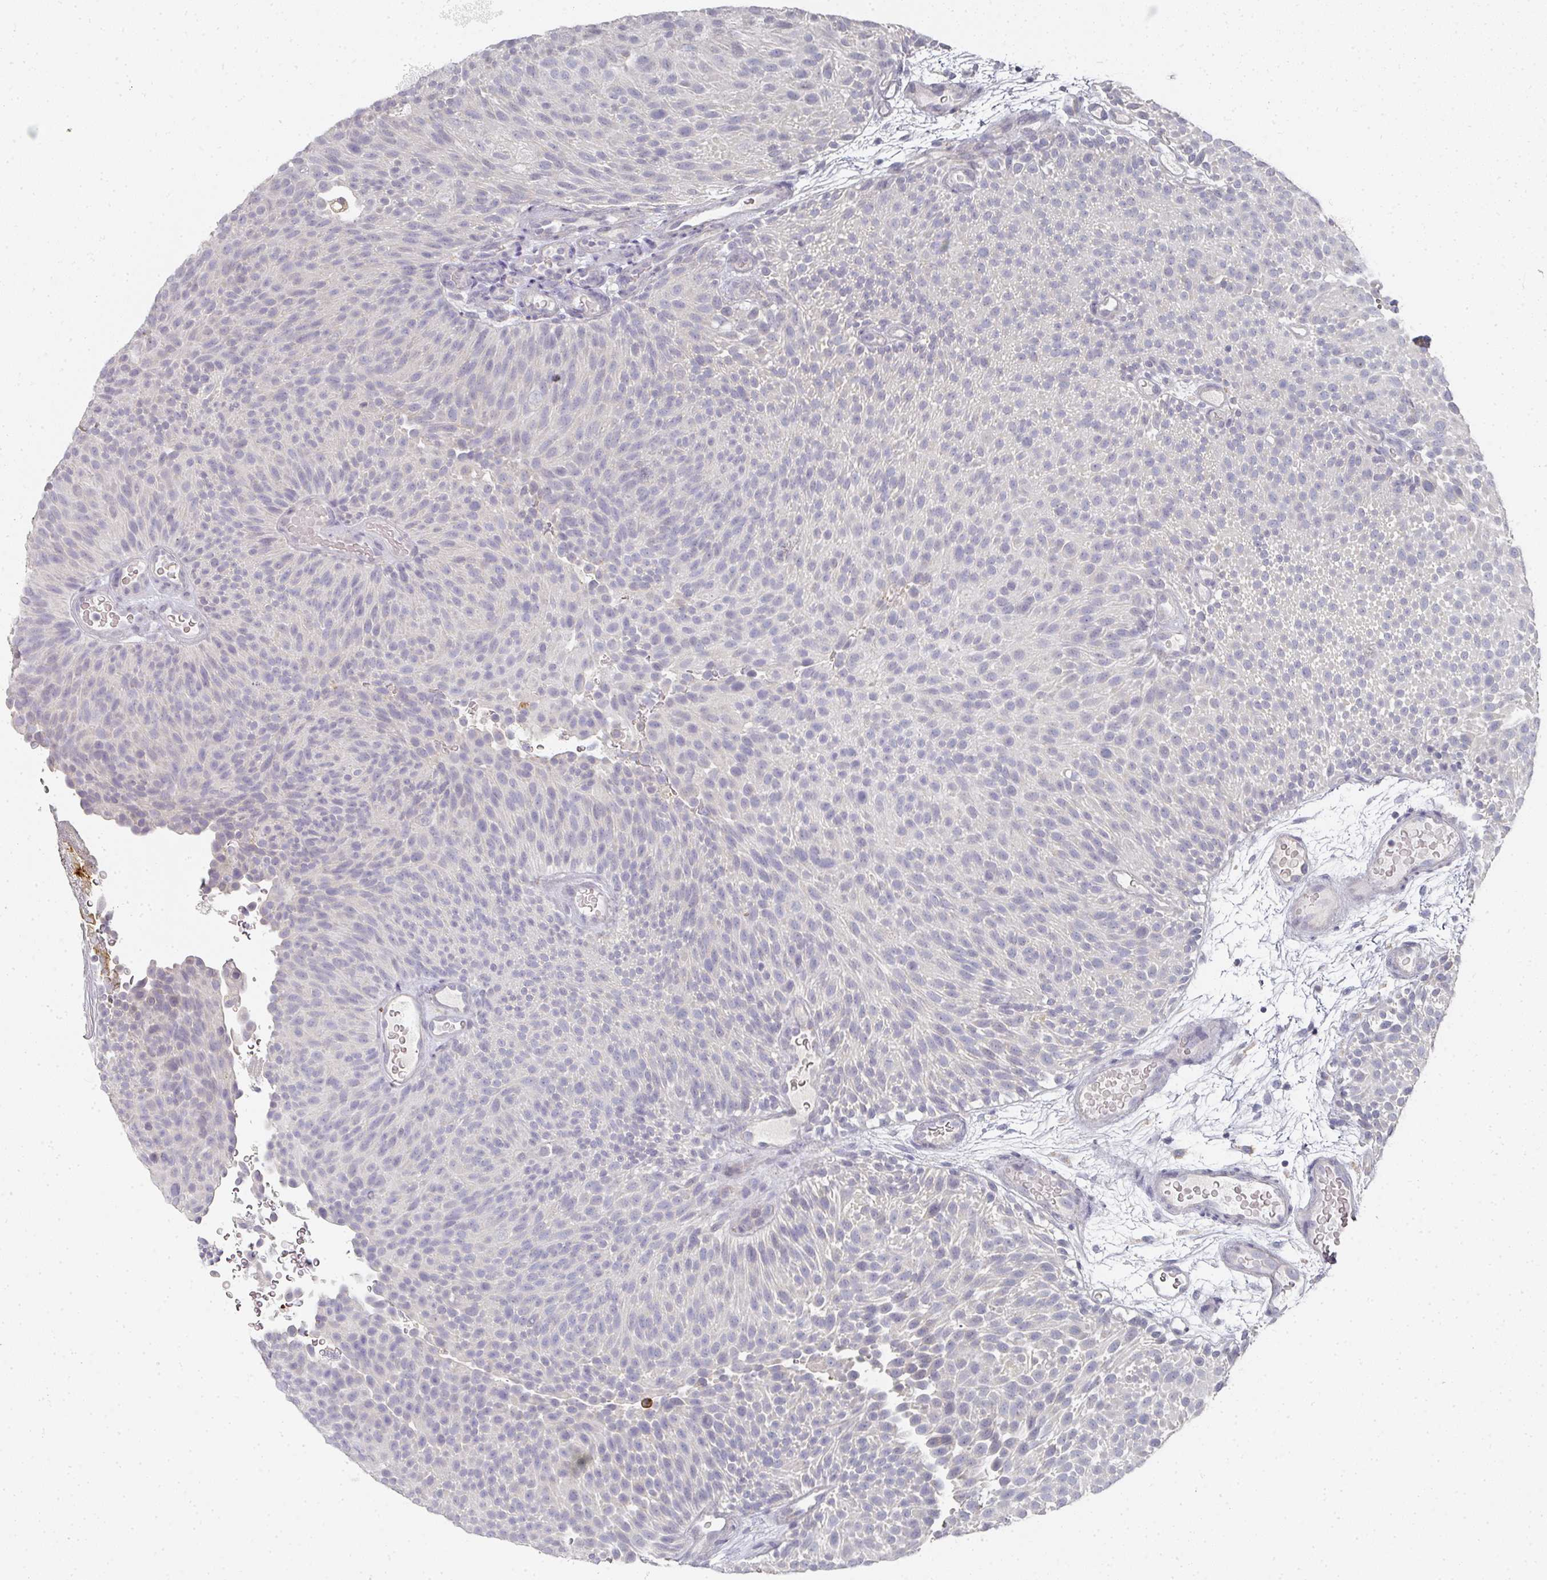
{"staining": {"intensity": "negative", "quantity": "none", "location": "none"}, "tissue": "urothelial cancer", "cell_type": "Tumor cells", "image_type": "cancer", "snomed": [{"axis": "morphology", "description": "Urothelial carcinoma, Low grade"}, {"axis": "topography", "description": "Urinary bladder"}], "caption": "Urothelial carcinoma (low-grade) stained for a protein using immunohistochemistry demonstrates no expression tumor cells.", "gene": "CAMP", "patient": {"sex": "male", "age": 78}}